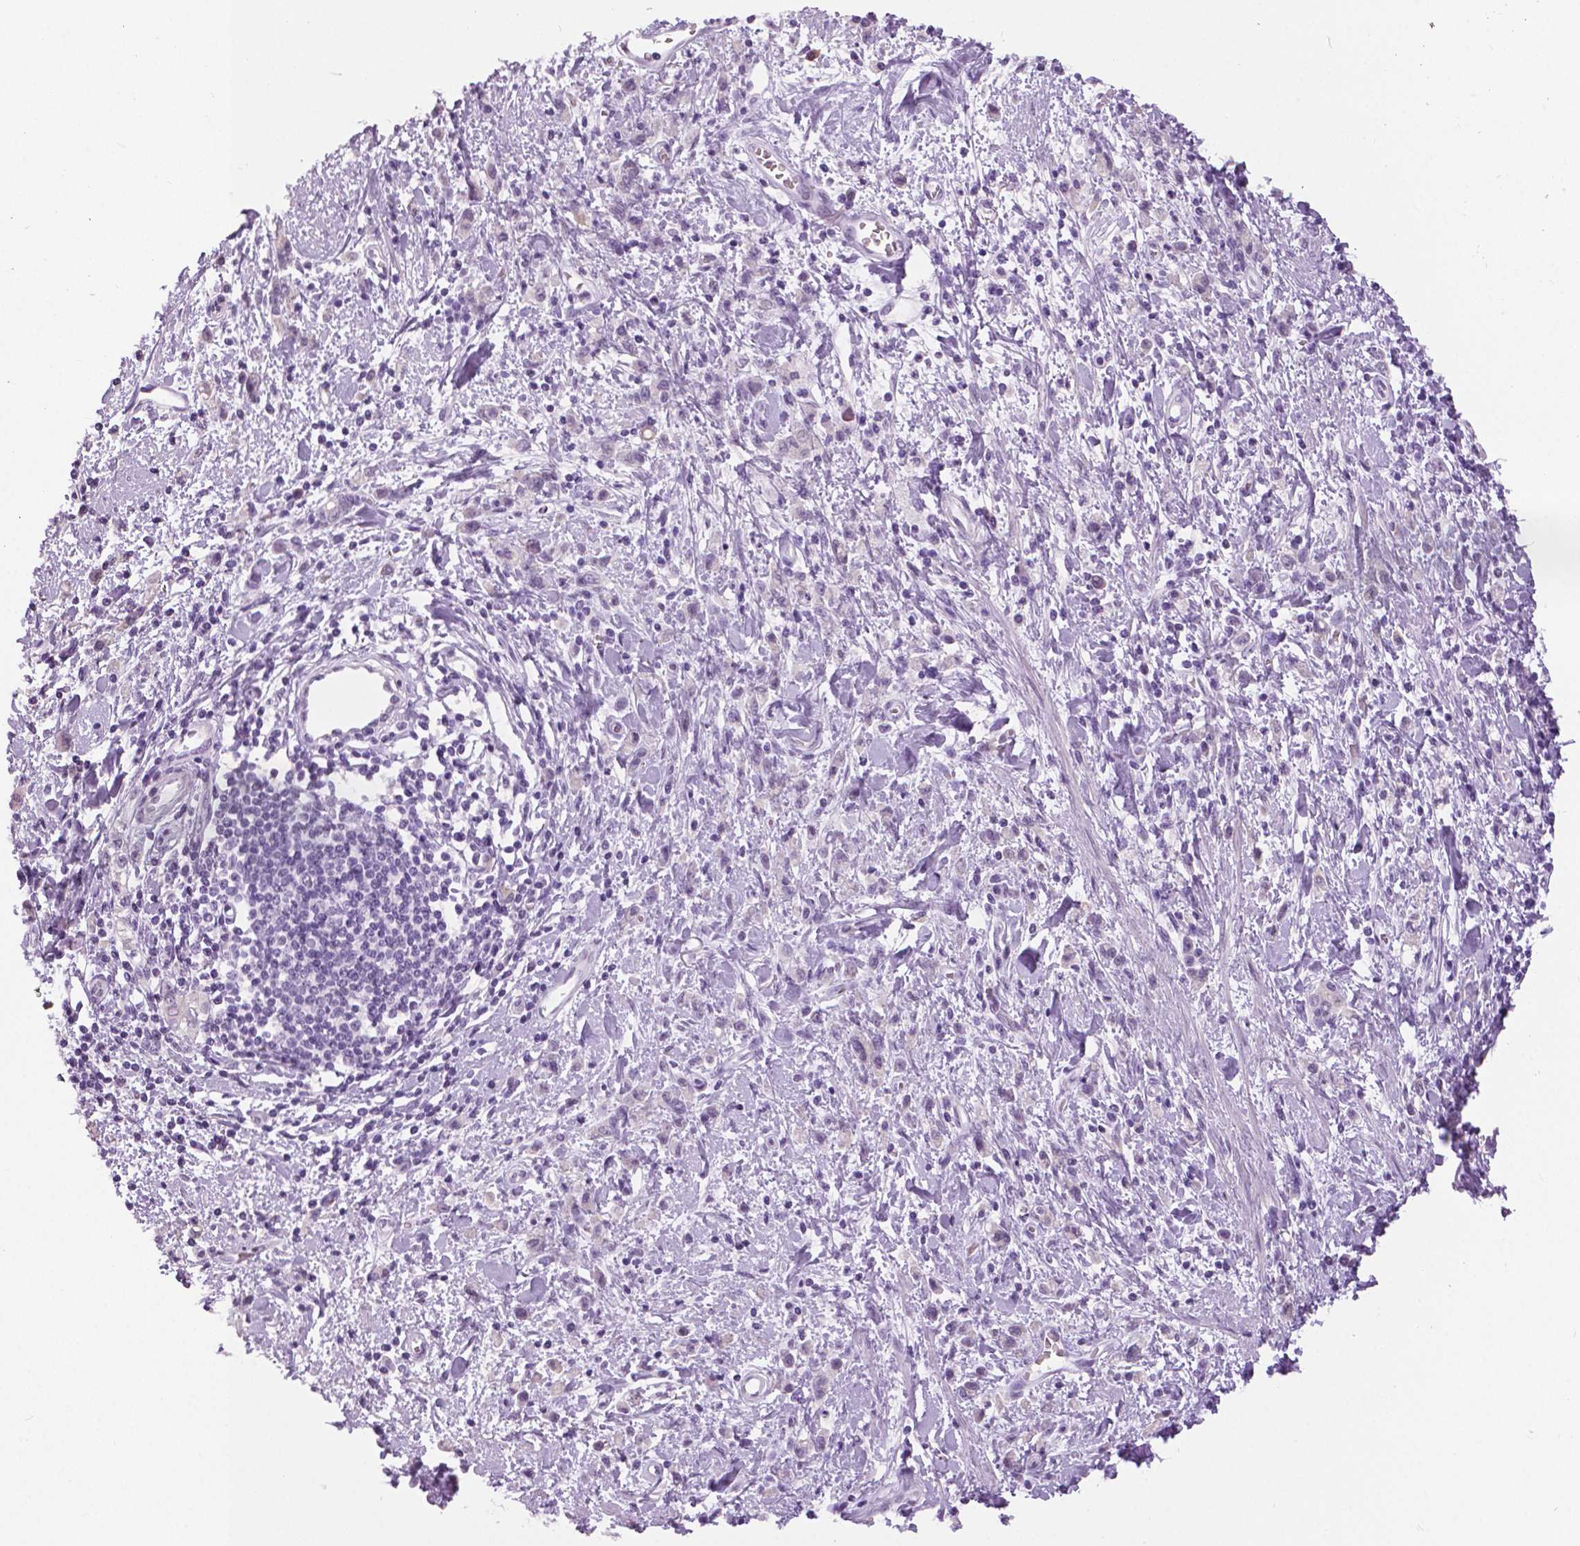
{"staining": {"intensity": "negative", "quantity": "none", "location": "none"}, "tissue": "stomach cancer", "cell_type": "Tumor cells", "image_type": "cancer", "snomed": [{"axis": "morphology", "description": "Adenocarcinoma, NOS"}, {"axis": "topography", "description": "Stomach"}], "caption": "There is no significant staining in tumor cells of stomach cancer (adenocarcinoma).", "gene": "MYOM1", "patient": {"sex": "male", "age": 77}}